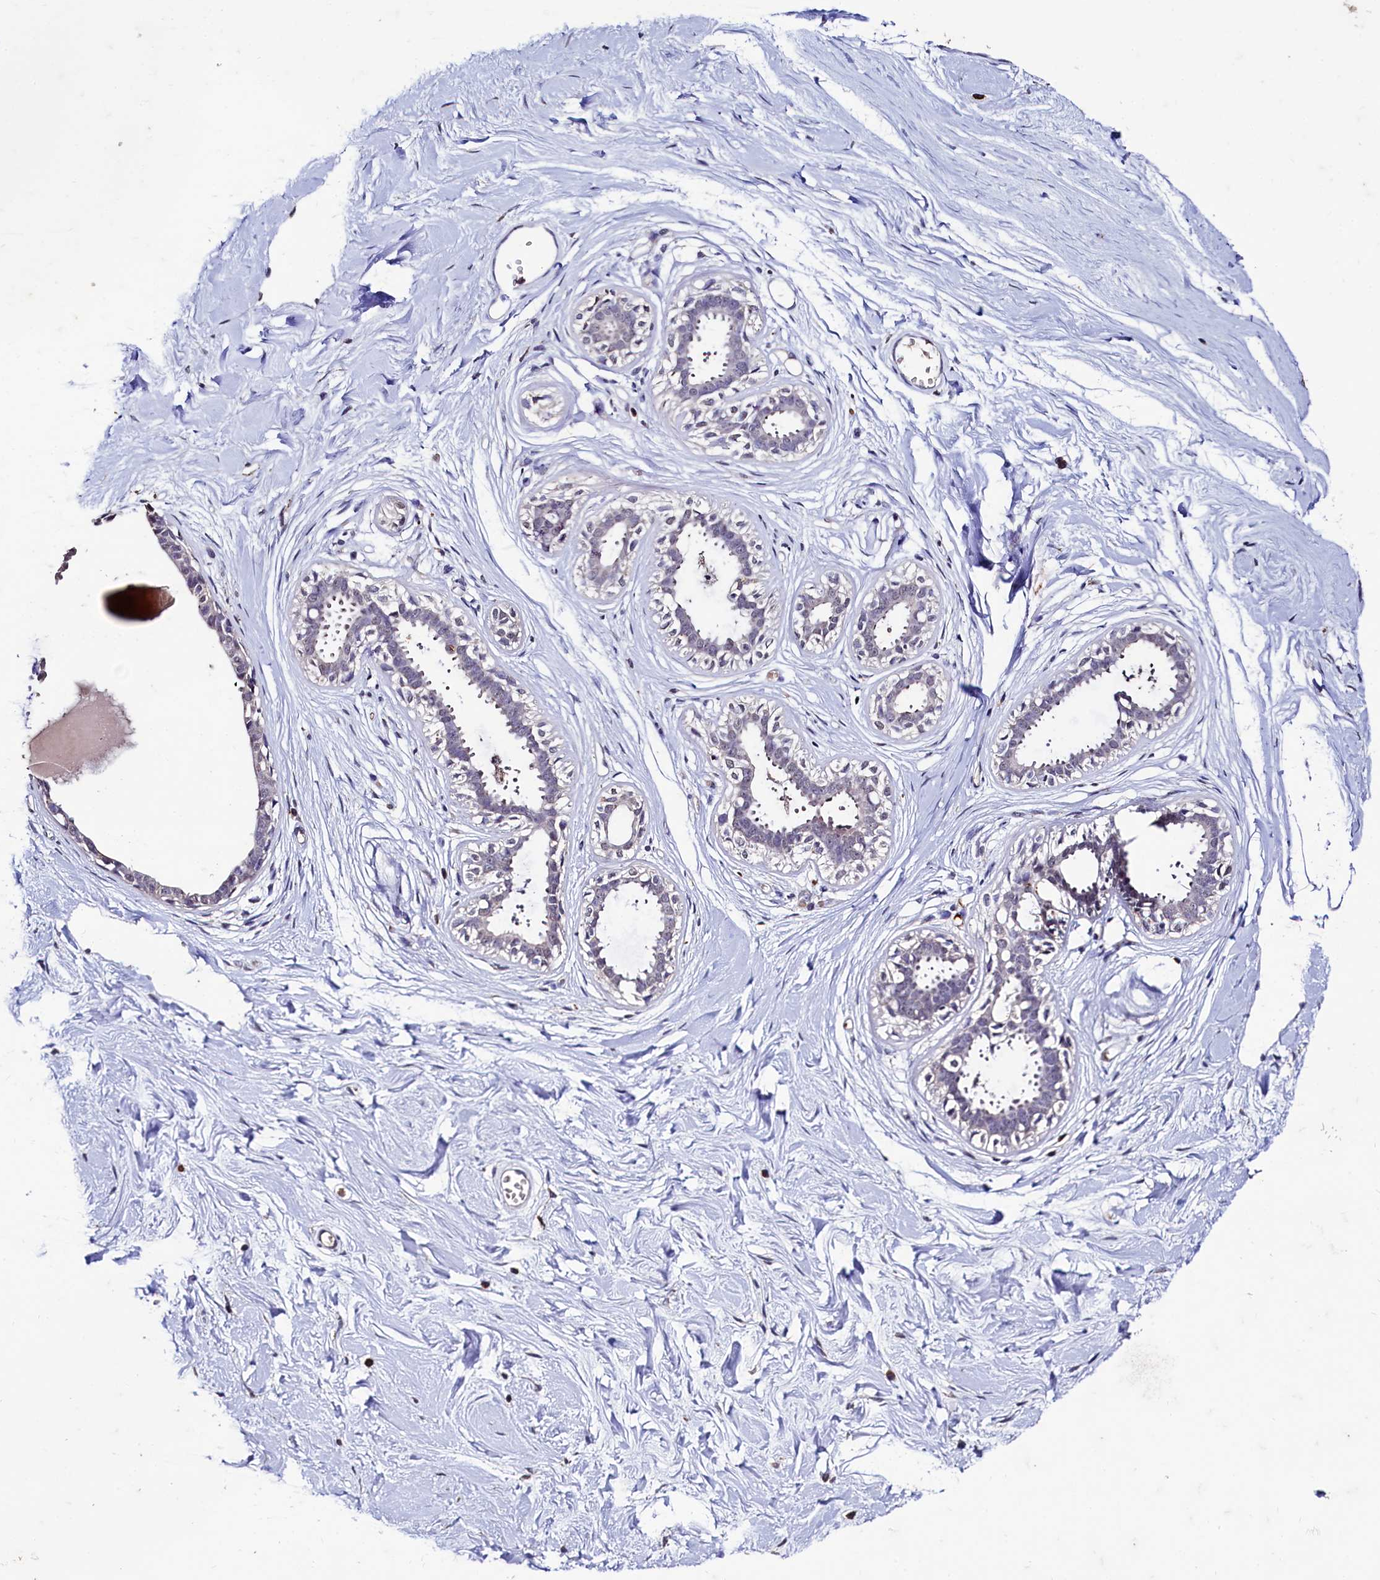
{"staining": {"intensity": "negative", "quantity": "none", "location": "none"}, "tissue": "breast", "cell_type": "Adipocytes", "image_type": "normal", "snomed": [{"axis": "morphology", "description": "Normal tissue, NOS"}, {"axis": "topography", "description": "Breast"}], "caption": "Immunohistochemistry (IHC) of benign breast exhibits no positivity in adipocytes.", "gene": "CSTPP1", "patient": {"sex": "female", "age": 45}}